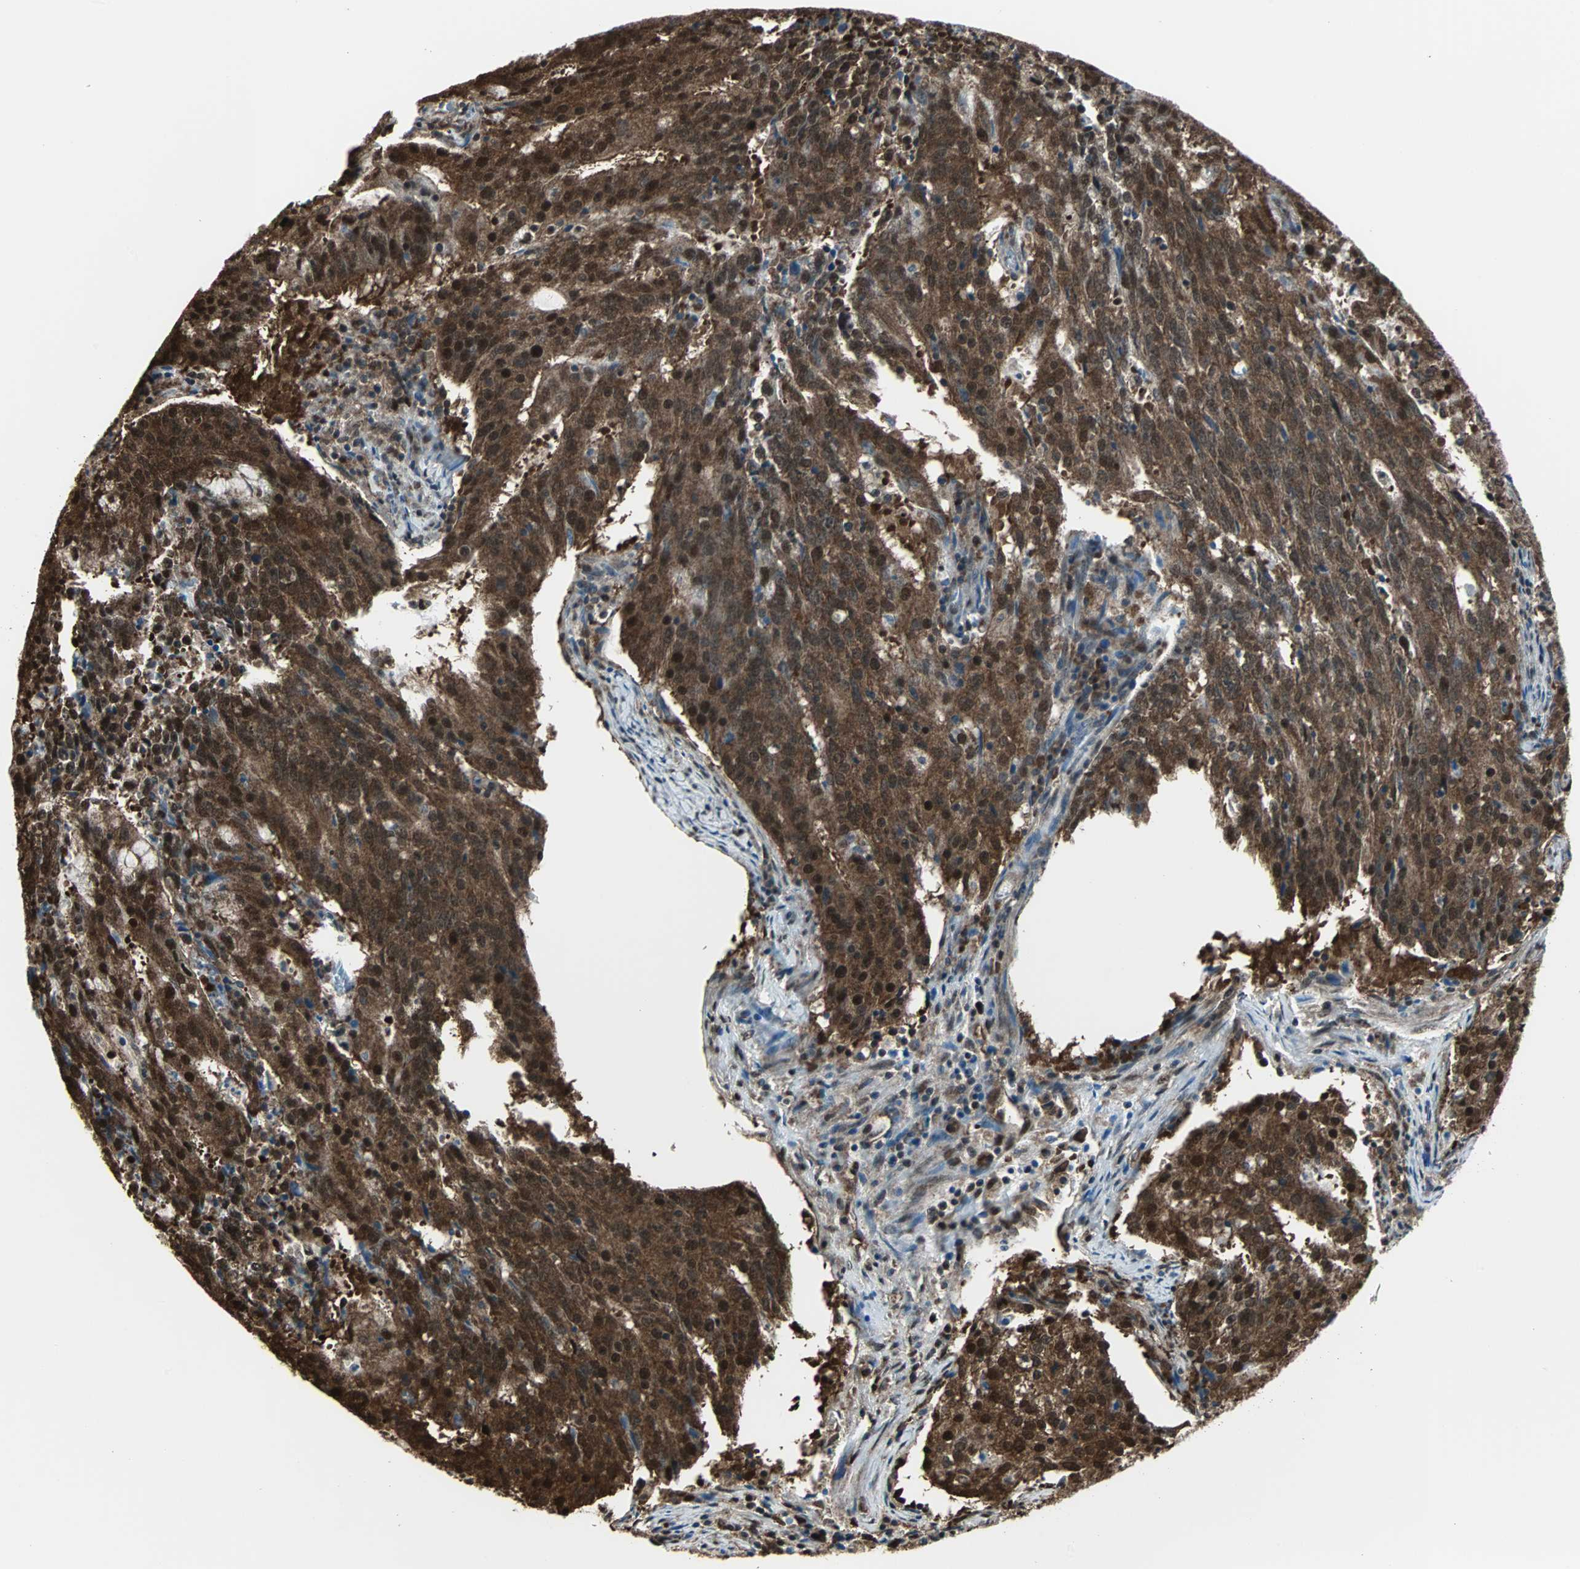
{"staining": {"intensity": "strong", "quantity": ">75%", "location": "cytoplasmic/membranous,nuclear"}, "tissue": "cervical cancer", "cell_type": "Tumor cells", "image_type": "cancer", "snomed": [{"axis": "morphology", "description": "Adenocarcinoma, NOS"}, {"axis": "topography", "description": "Cervix"}], "caption": "Cervical cancer was stained to show a protein in brown. There is high levels of strong cytoplasmic/membranous and nuclear positivity in approximately >75% of tumor cells.", "gene": "VCP", "patient": {"sex": "female", "age": 44}}